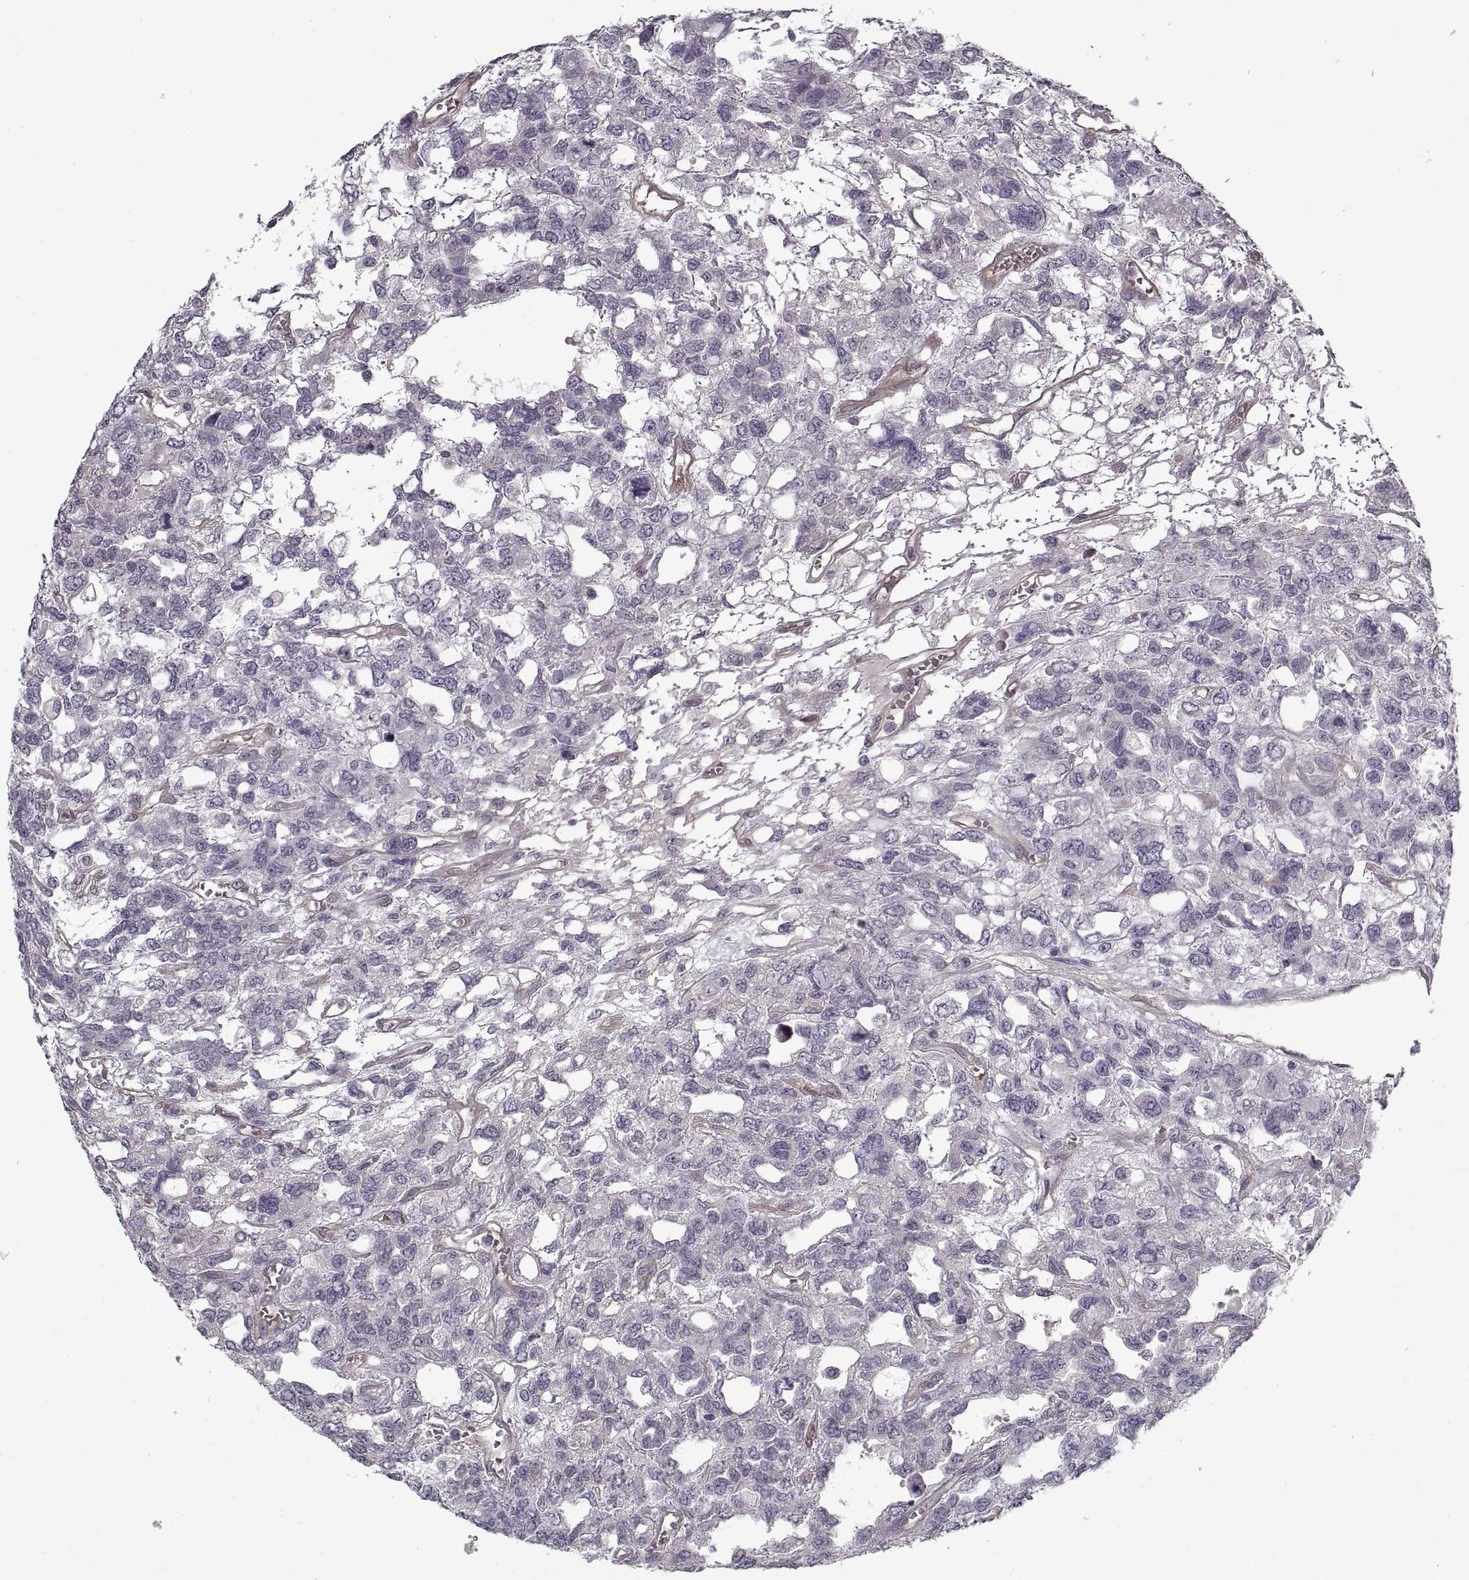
{"staining": {"intensity": "negative", "quantity": "none", "location": "none"}, "tissue": "testis cancer", "cell_type": "Tumor cells", "image_type": "cancer", "snomed": [{"axis": "morphology", "description": "Seminoma, NOS"}, {"axis": "topography", "description": "Testis"}], "caption": "This is a micrograph of immunohistochemistry staining of testis cancer, which shows no staining in tumor cells. (DAB immunohistochemistry visualized using brightfield microscopy, high magnification).", "gene": "LAMB2", "patient": {"sex": "male", "age": 52}}